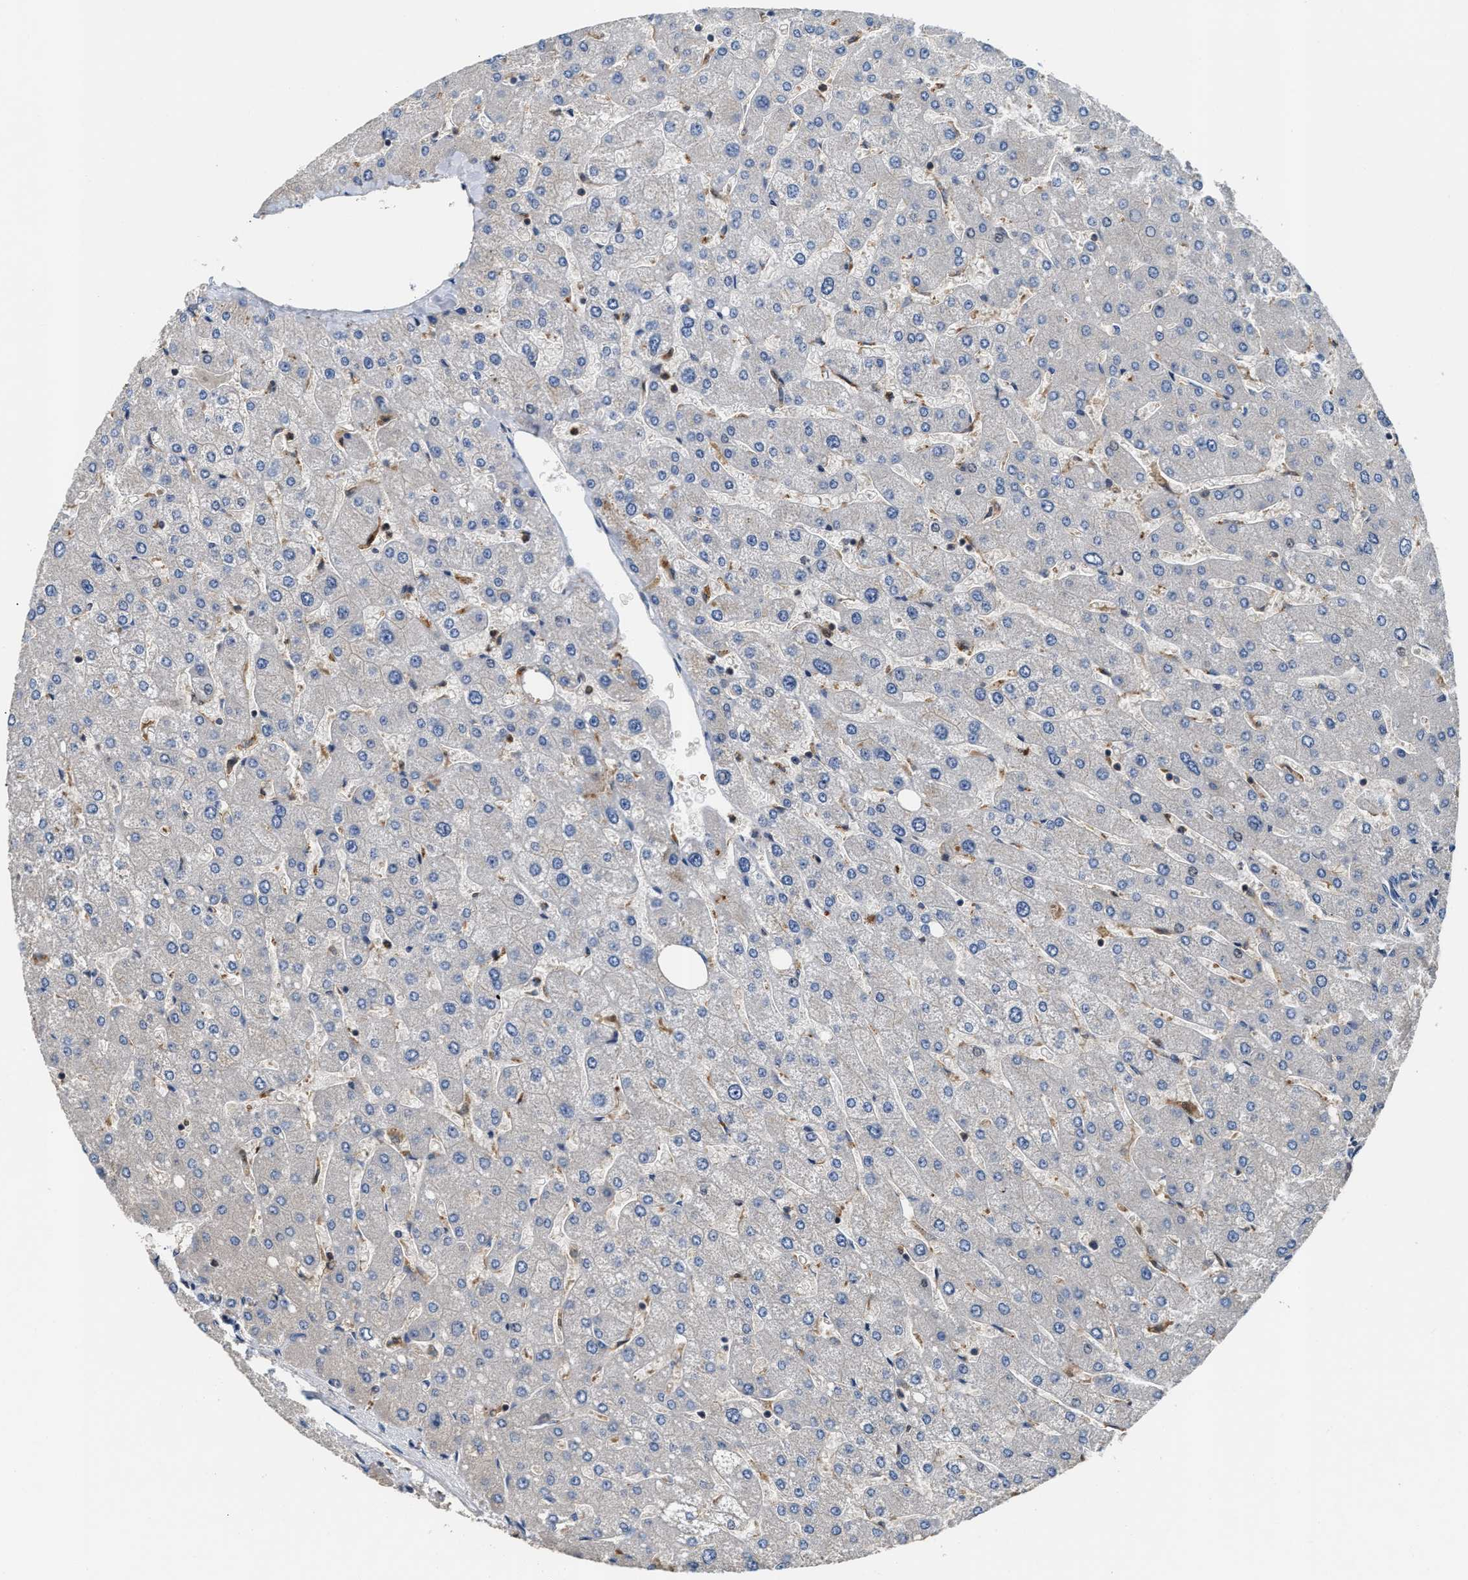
{"staining": {"intensity": "moderate", "quantity": "<25%", "location": "cytoplasmic/membranous"}, "tissue": "liver", "cell_type": "Cholangiocytes", "image_type": "normal", "snomed": [{"axis": "morphology", "description": "Normal tissue, NOS"}, {"axis": "topography", "description": "Liver"}], "caption": "Protein expression analysis of benign liver displays moderate cytoplasmic/membranous positivity in approximately <25% of cholangiocytes.", "gene": "OSTF1", "patient": {"sex": "male", "age": 55}}